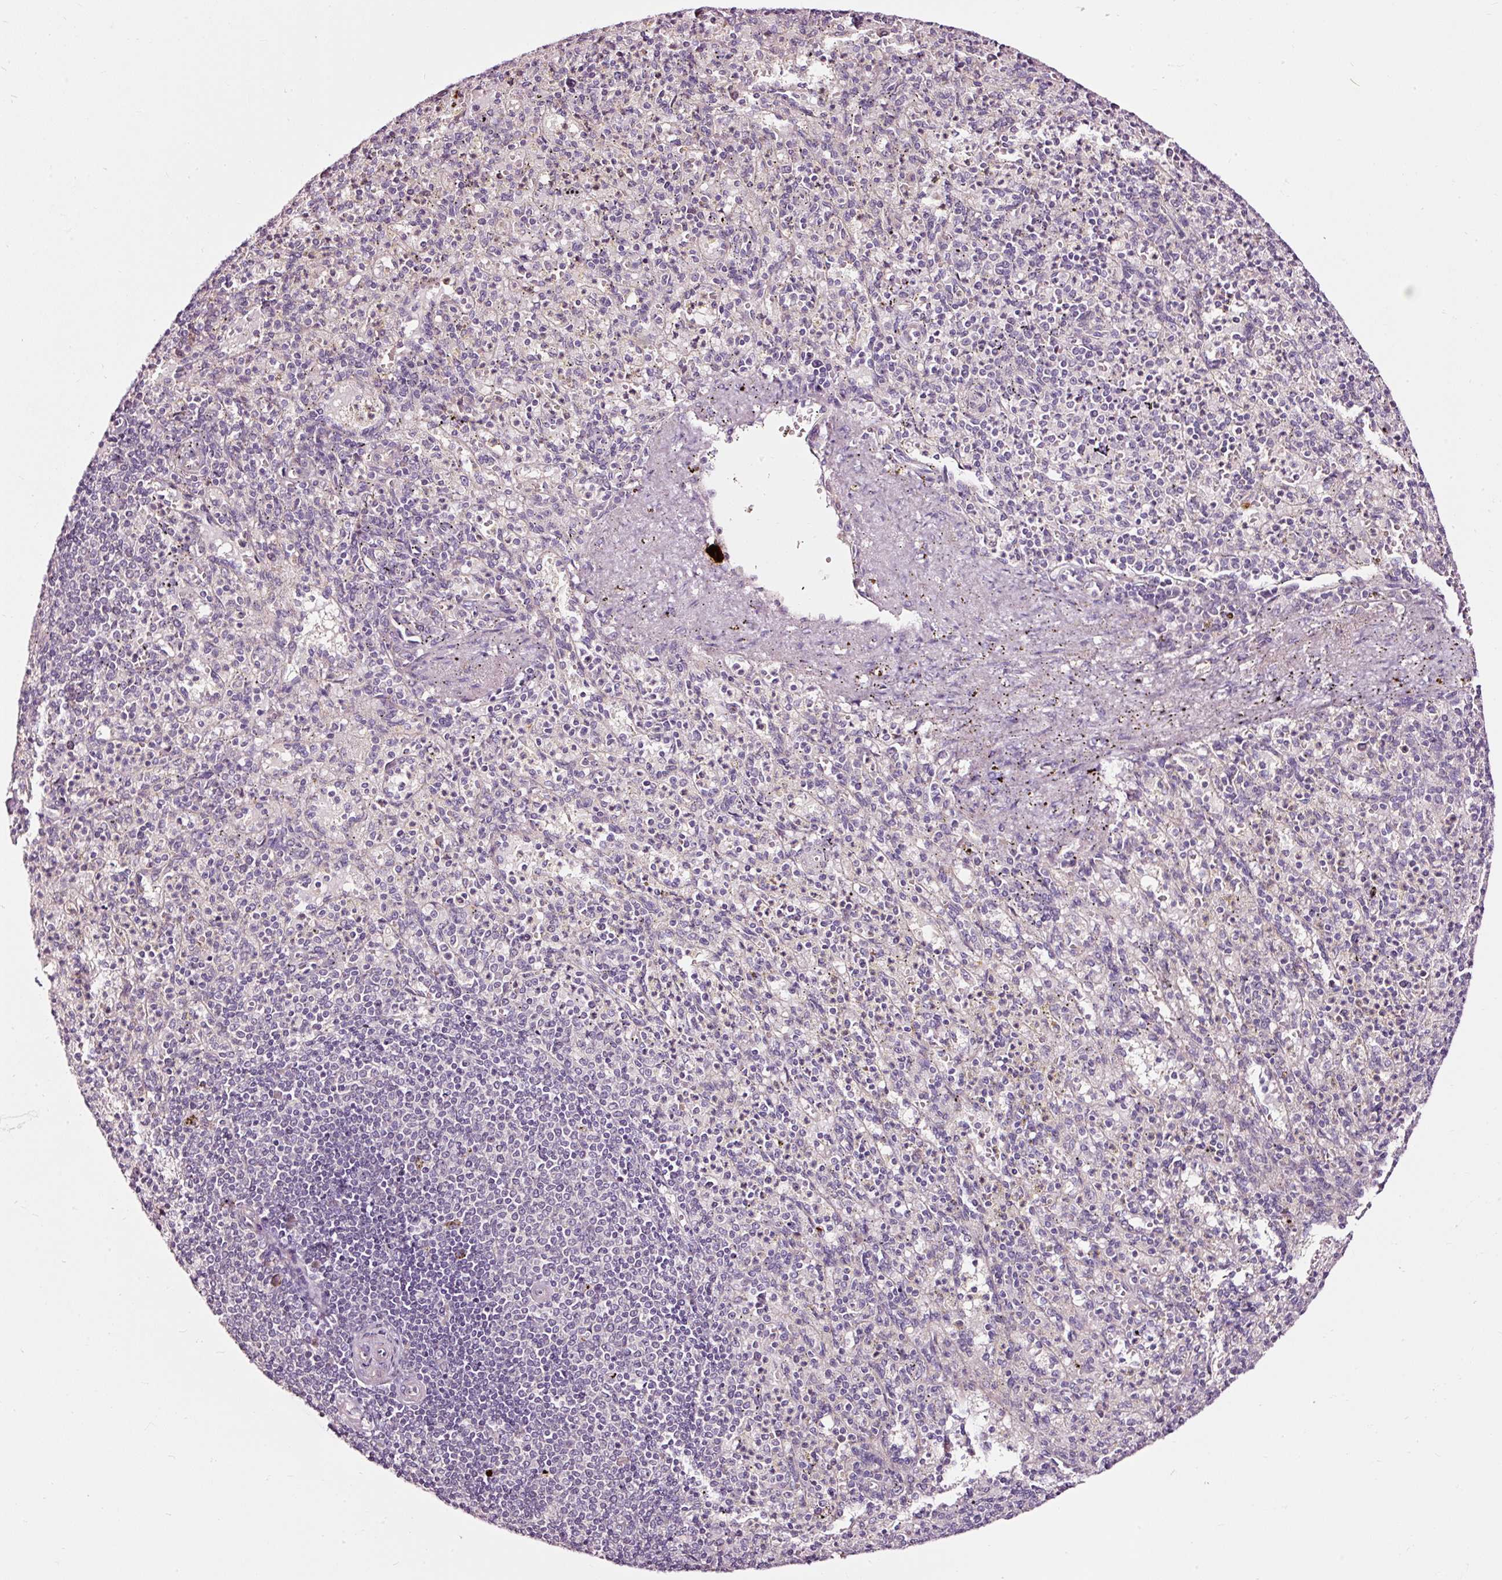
{"staining": {"intensity": "negative", "quantity": "none", "location": "none"}, "tissue": "spleen", "cell_type": "Cells in red pulp", "image_type": "normal", "snomed": [{"axis": "morphology", "description": "Normal tissue, NOS"}, {"axis": "topography", "description": "Spleen"}], "caption": "Cells in red pulp are negative for brown protein staining in unremarkable spleen.", "gene": "UTP14A", "patient": {"sex": "female", "age": 74}}